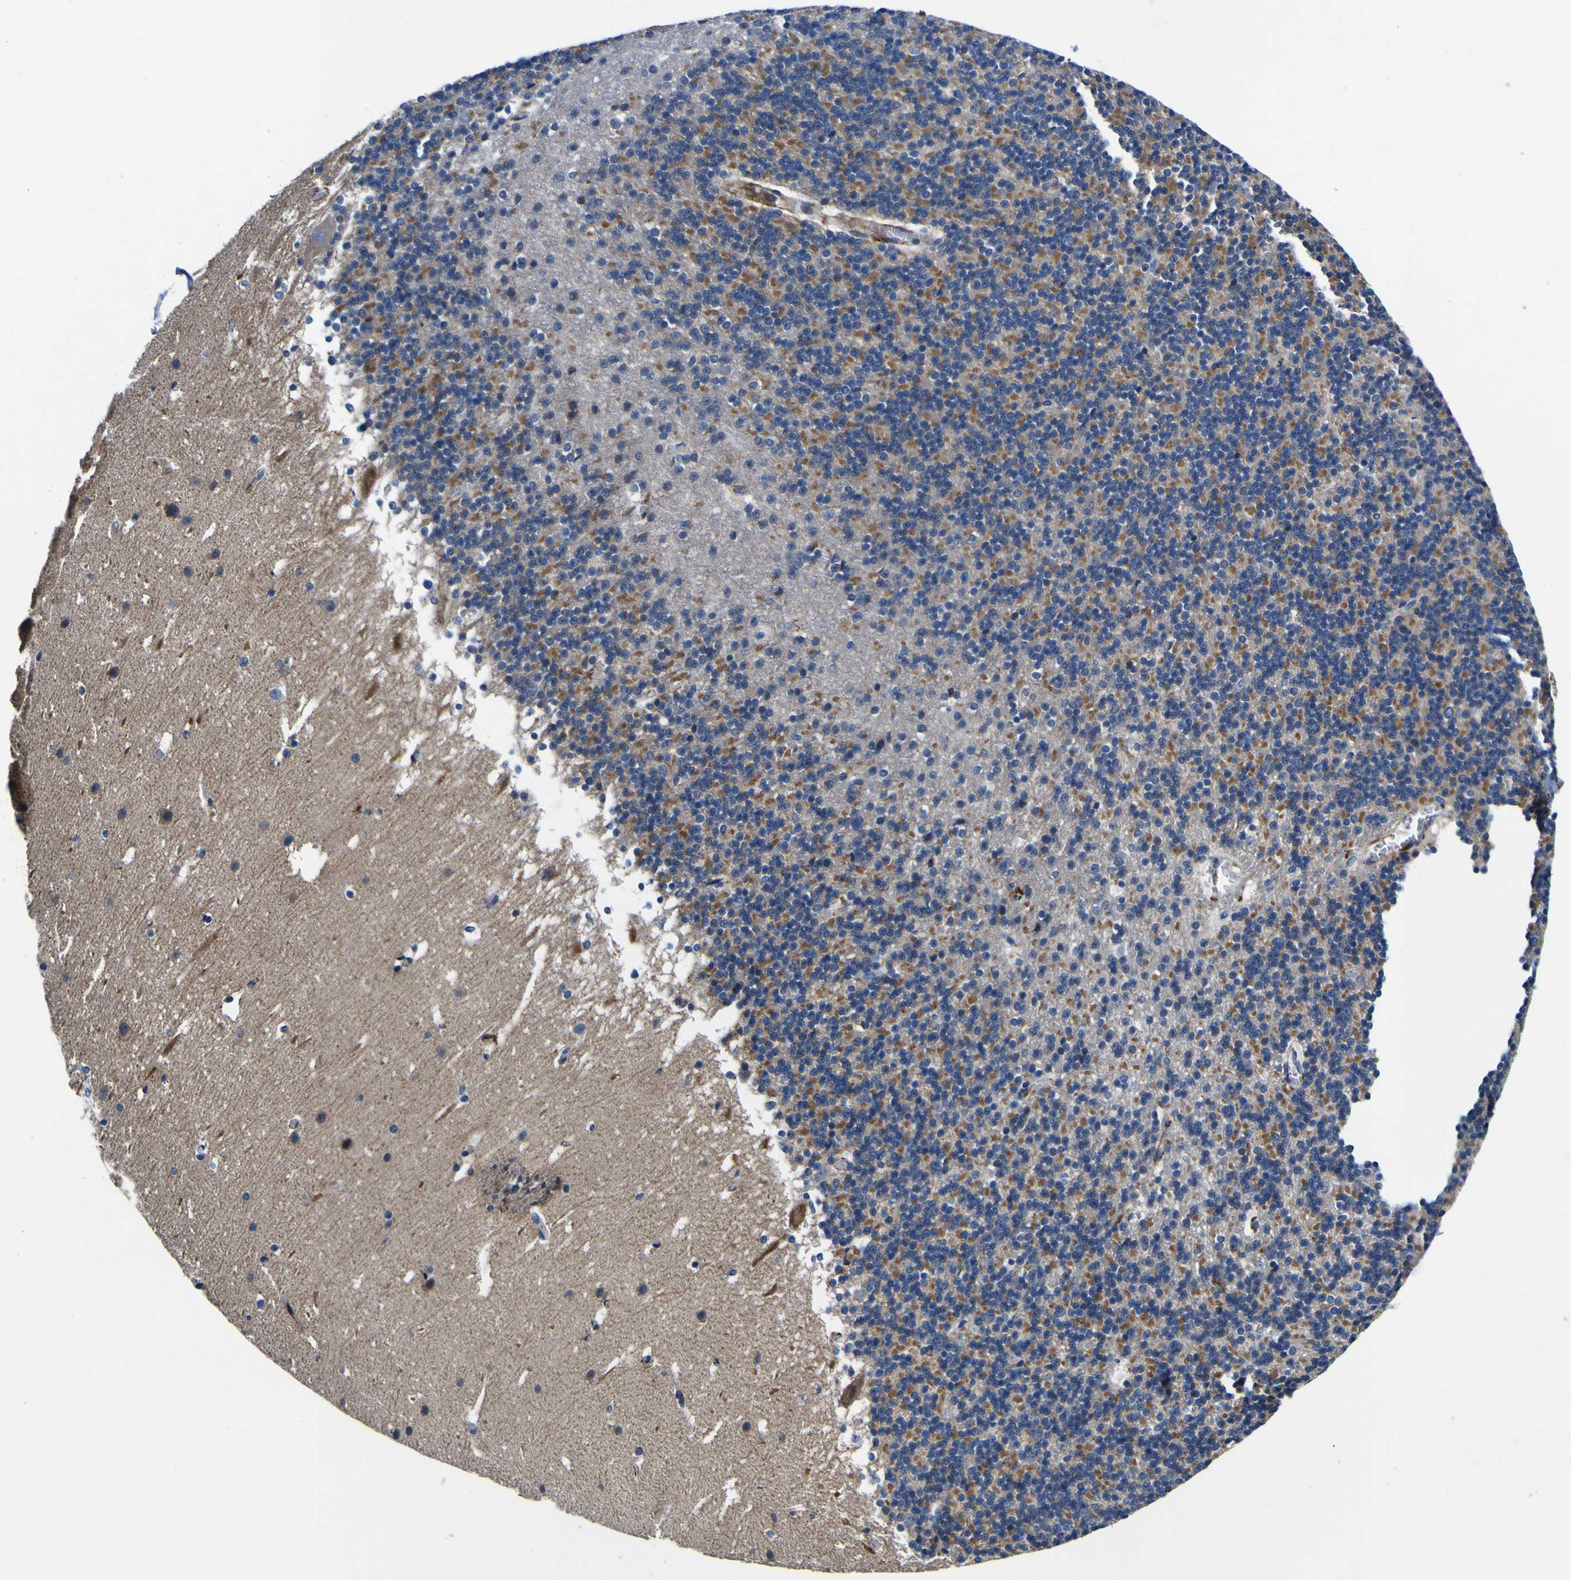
{"staining": {"intensity": "moderate", "quantity": "25%-75%", "location": "cytoplasmic/membranous"}, "tissue": "cerebellum", "cell_type": "Cells in granular layer", "image_type": "normal", "snomed": [{"axis": "morphology", "description": "Normal tissue, NOS"}, {"axis": "topography", "description": "Cerebellum"}], "caption": "Brown immunohistochemical staining in normal human cerebellum reveals moderate cytoplasmic/membranous expression in about 25%-75% of cells in granular layer.", "gene": "AGAP3", "patient": {"sex": "male", "age": 45}}